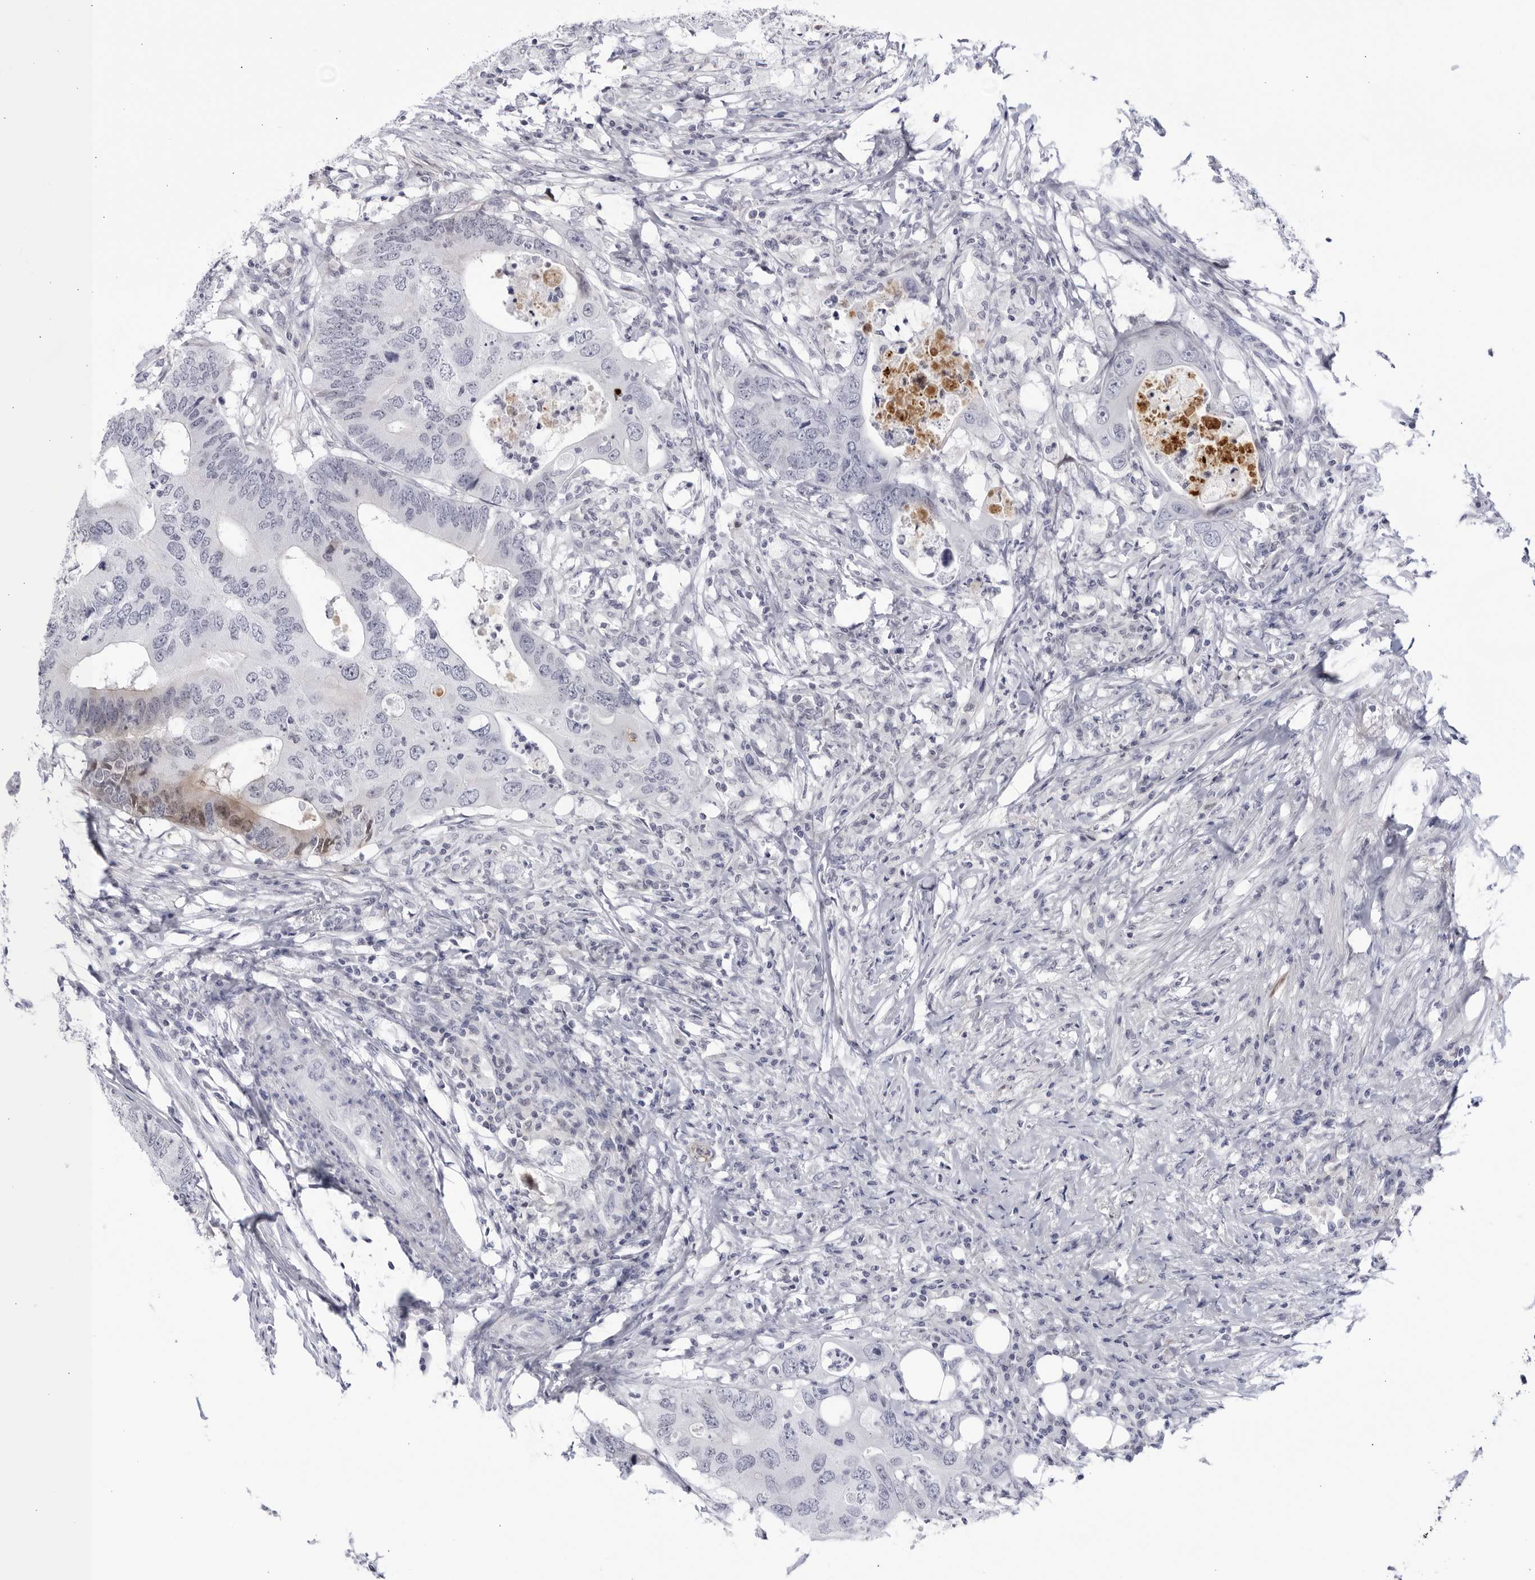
{"staining": {"intensity": "moderate", "quantity": "<25%", "location": "nuclear"}, "tissue": "colorectal cancer", "cell_type": "Tumor cells", "image_type": "cancer", "snomed": [{"axis": "morphology", "description": "Adenocarcinoma, NOS"}, {"axis": "topography", "description": "Colon"}], "caption": "Tumor cells demonstrate low levels of moderate nuclear staining in approximately <25% of cells in colorectal cancer (adenocarcinoma).", "gene": "CNBD1", "patient": {"sex": "male", "age": 71}}